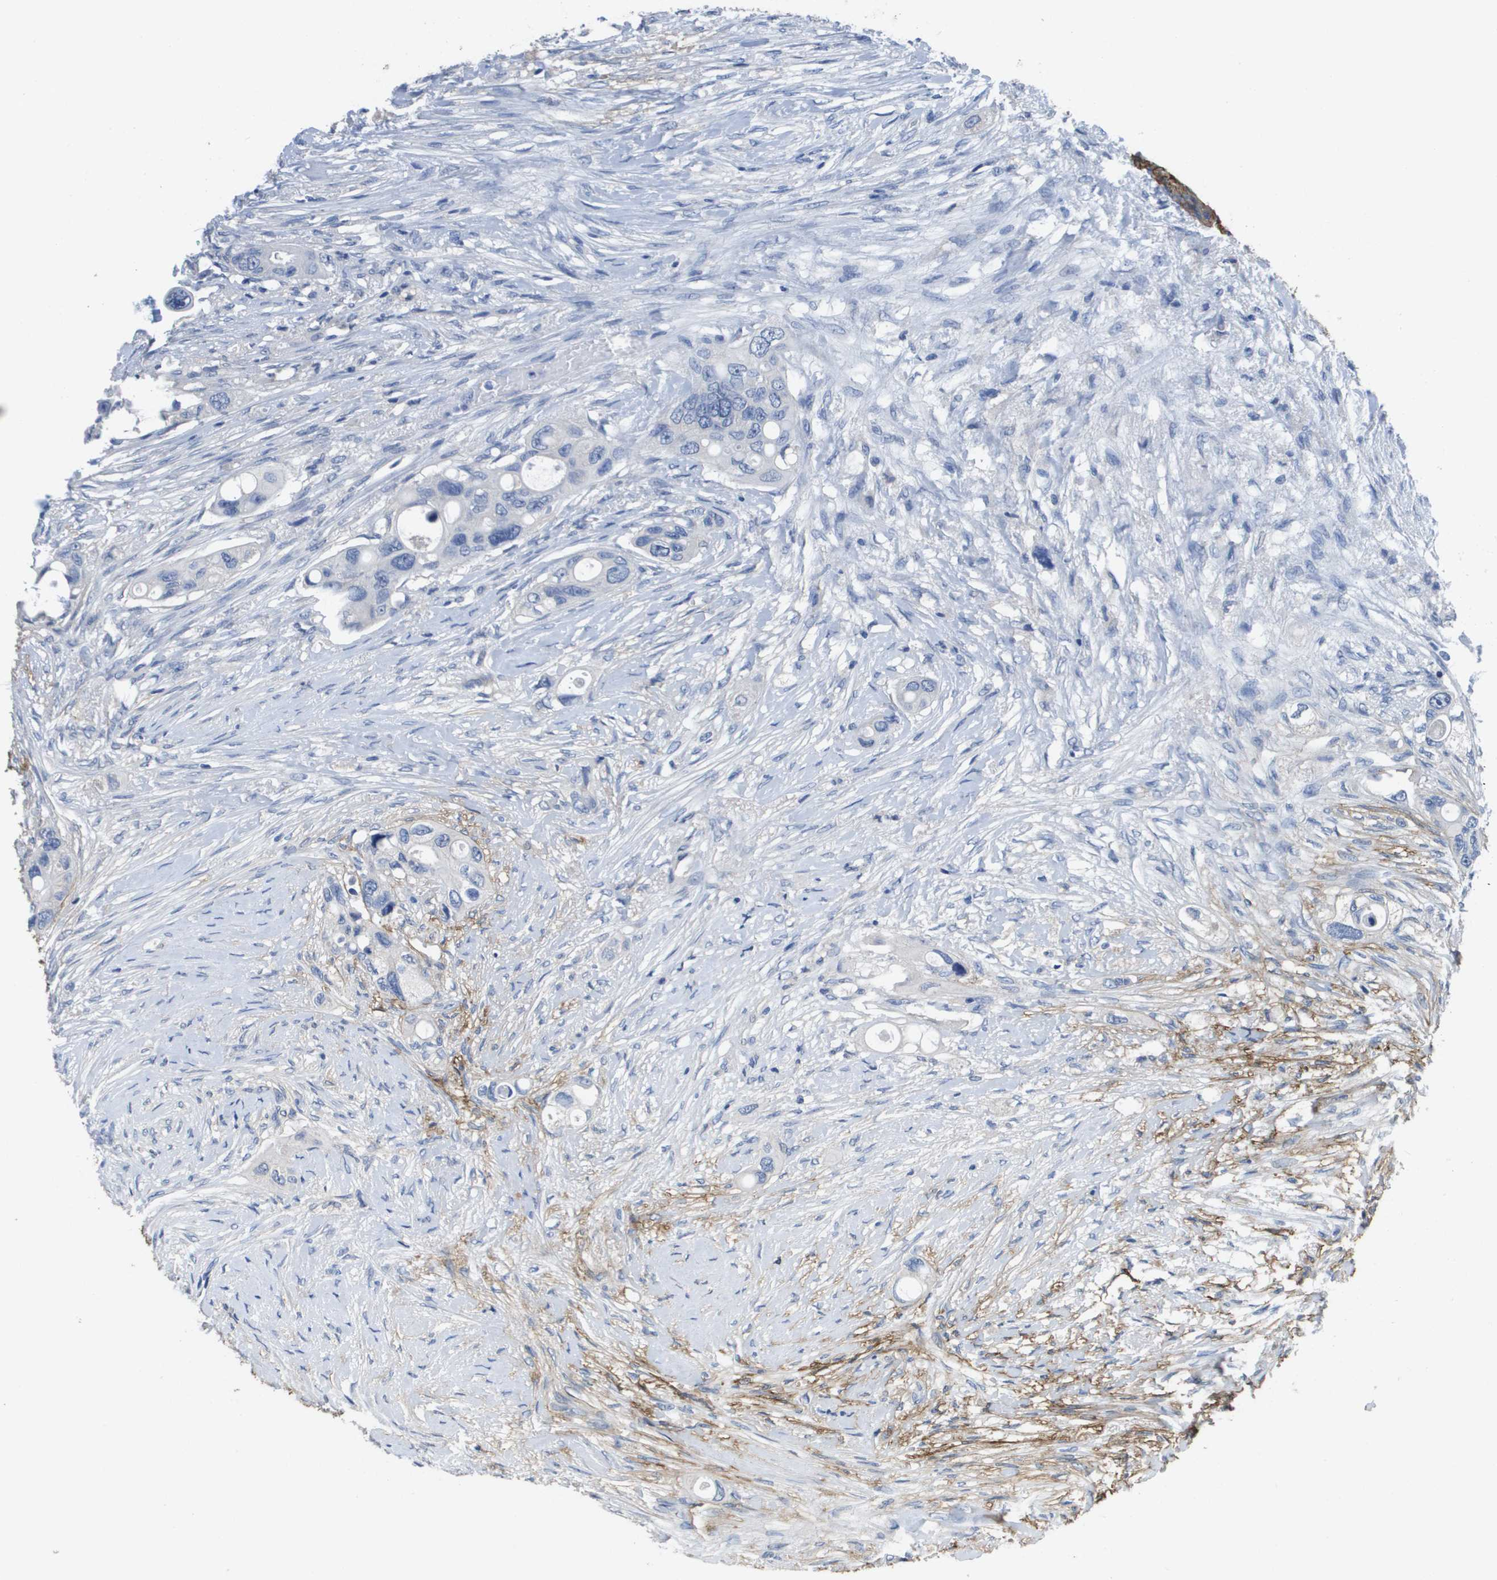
{"staining": {"intensity": "negative", "quantity": "none", "location": "none"}, "tissue": "colorectal cancer", "cell_type": "Tumor cells", "image_type": "cancer", "snomed": [{"axis": "morphology", "description": "Adenocarcinoma, NOS"}, {"axis": "topography", "description": "Colon"}], "caption": "High power microscopy histopathology image of an immunohistochemistry photomicrograph of colorectal cancer, revealing no significant positivity in tumor cells.", "gene": "CA9", "patient": {"sex": "female", "age": 57}}